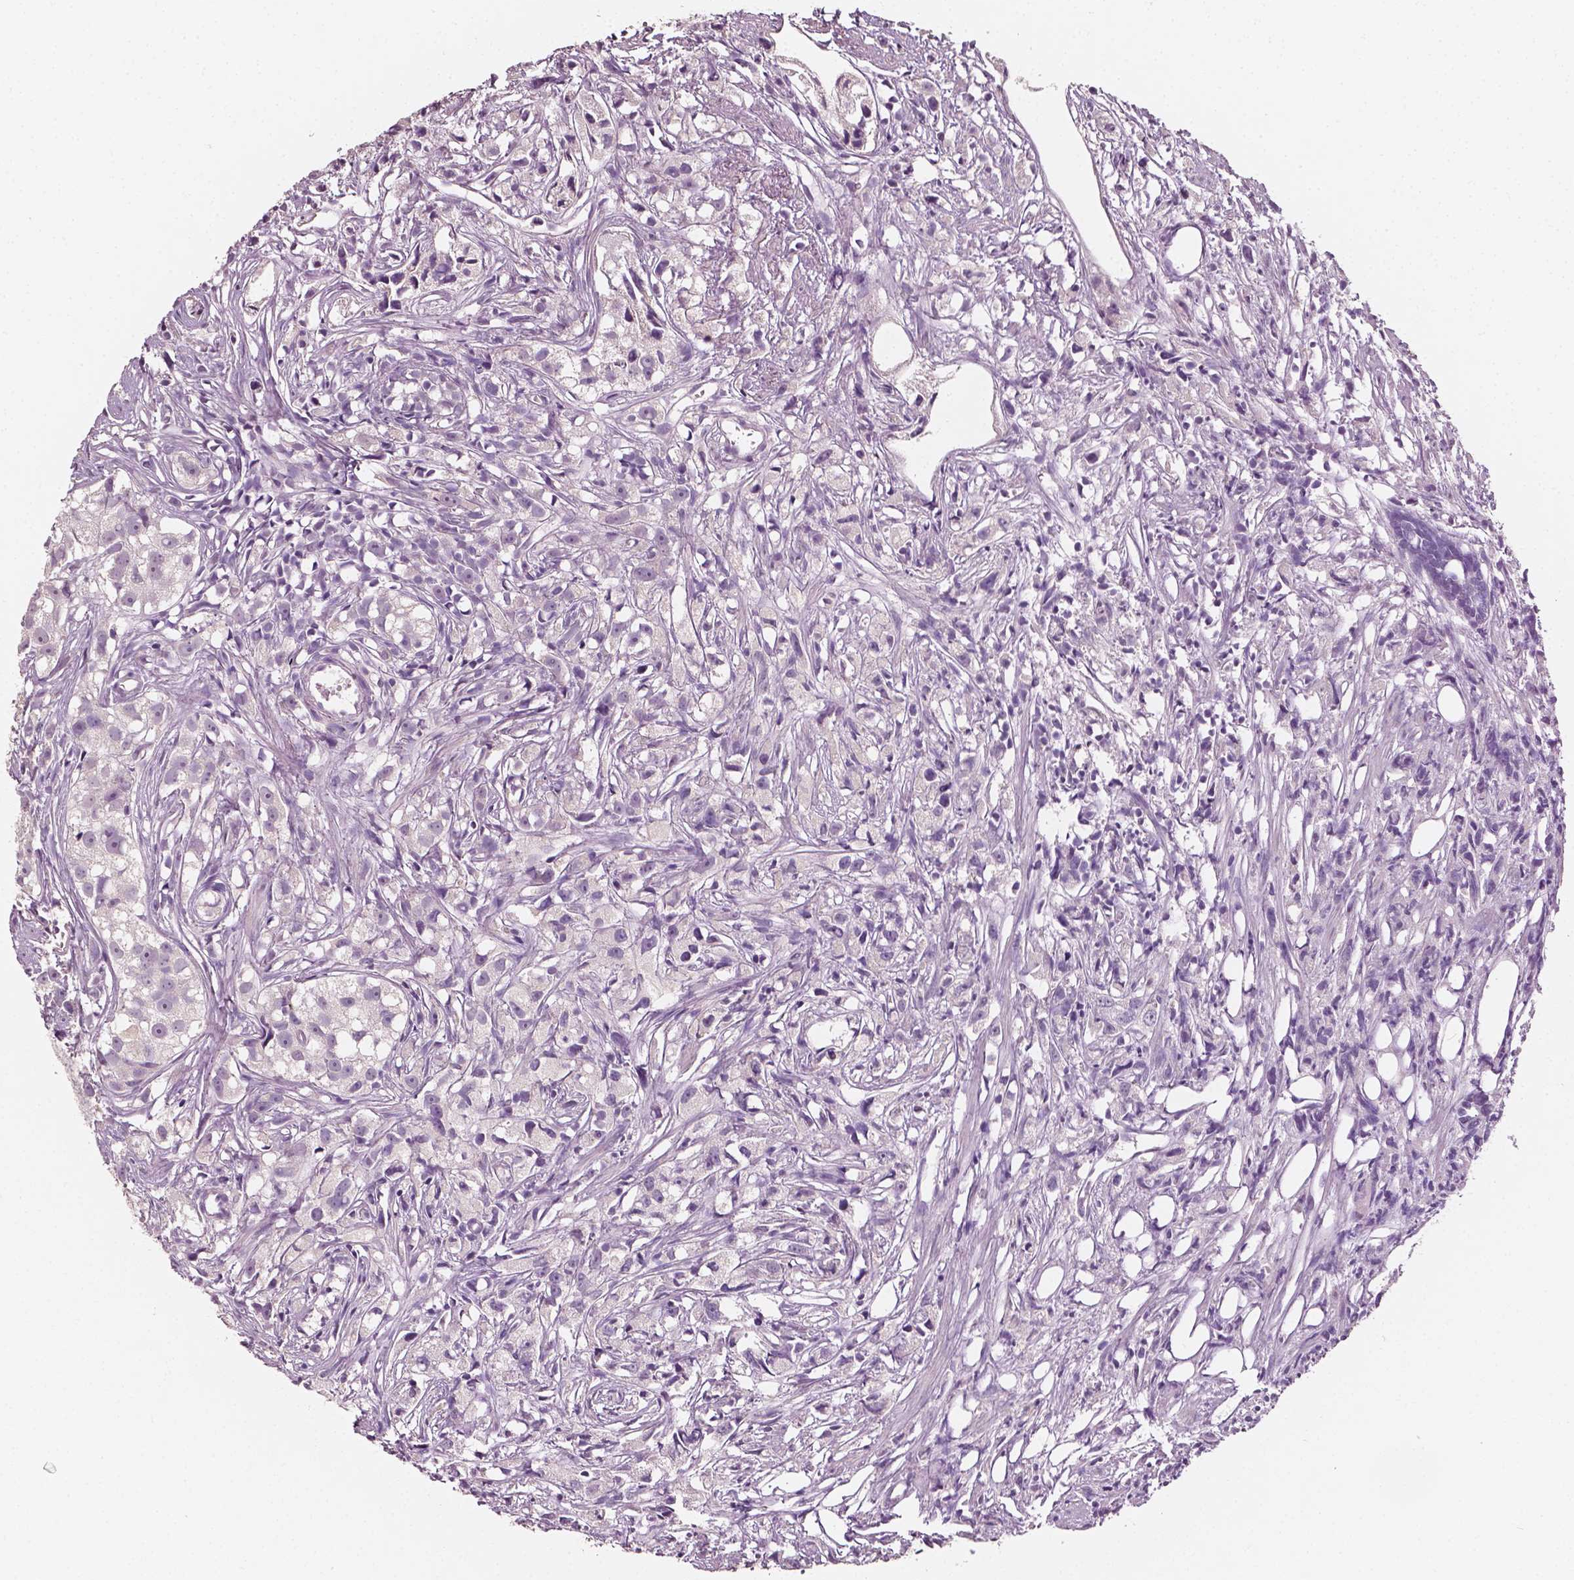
{"staining": {"intensity": "negative", "quantity": "none", "location": "none"}, "tissue": "prostate cancer", "cell_type": "Tumor cells", "image_type": "cancer", "snomed": [{"axis": "morphology", "description": "Adenocarcinoma, High grade"}, {"axis": "topography", "description": "Prostate"}], "caption": "A high-resolution photomicrograph shows immunohistochemistry (IHC) staining of adenocarcinoma (high-grade) (prostate), which demonstrates no significant expression in tumor cells.", "gene": "PLA2R1", "patient": {"sex": "male", "age": 68}}